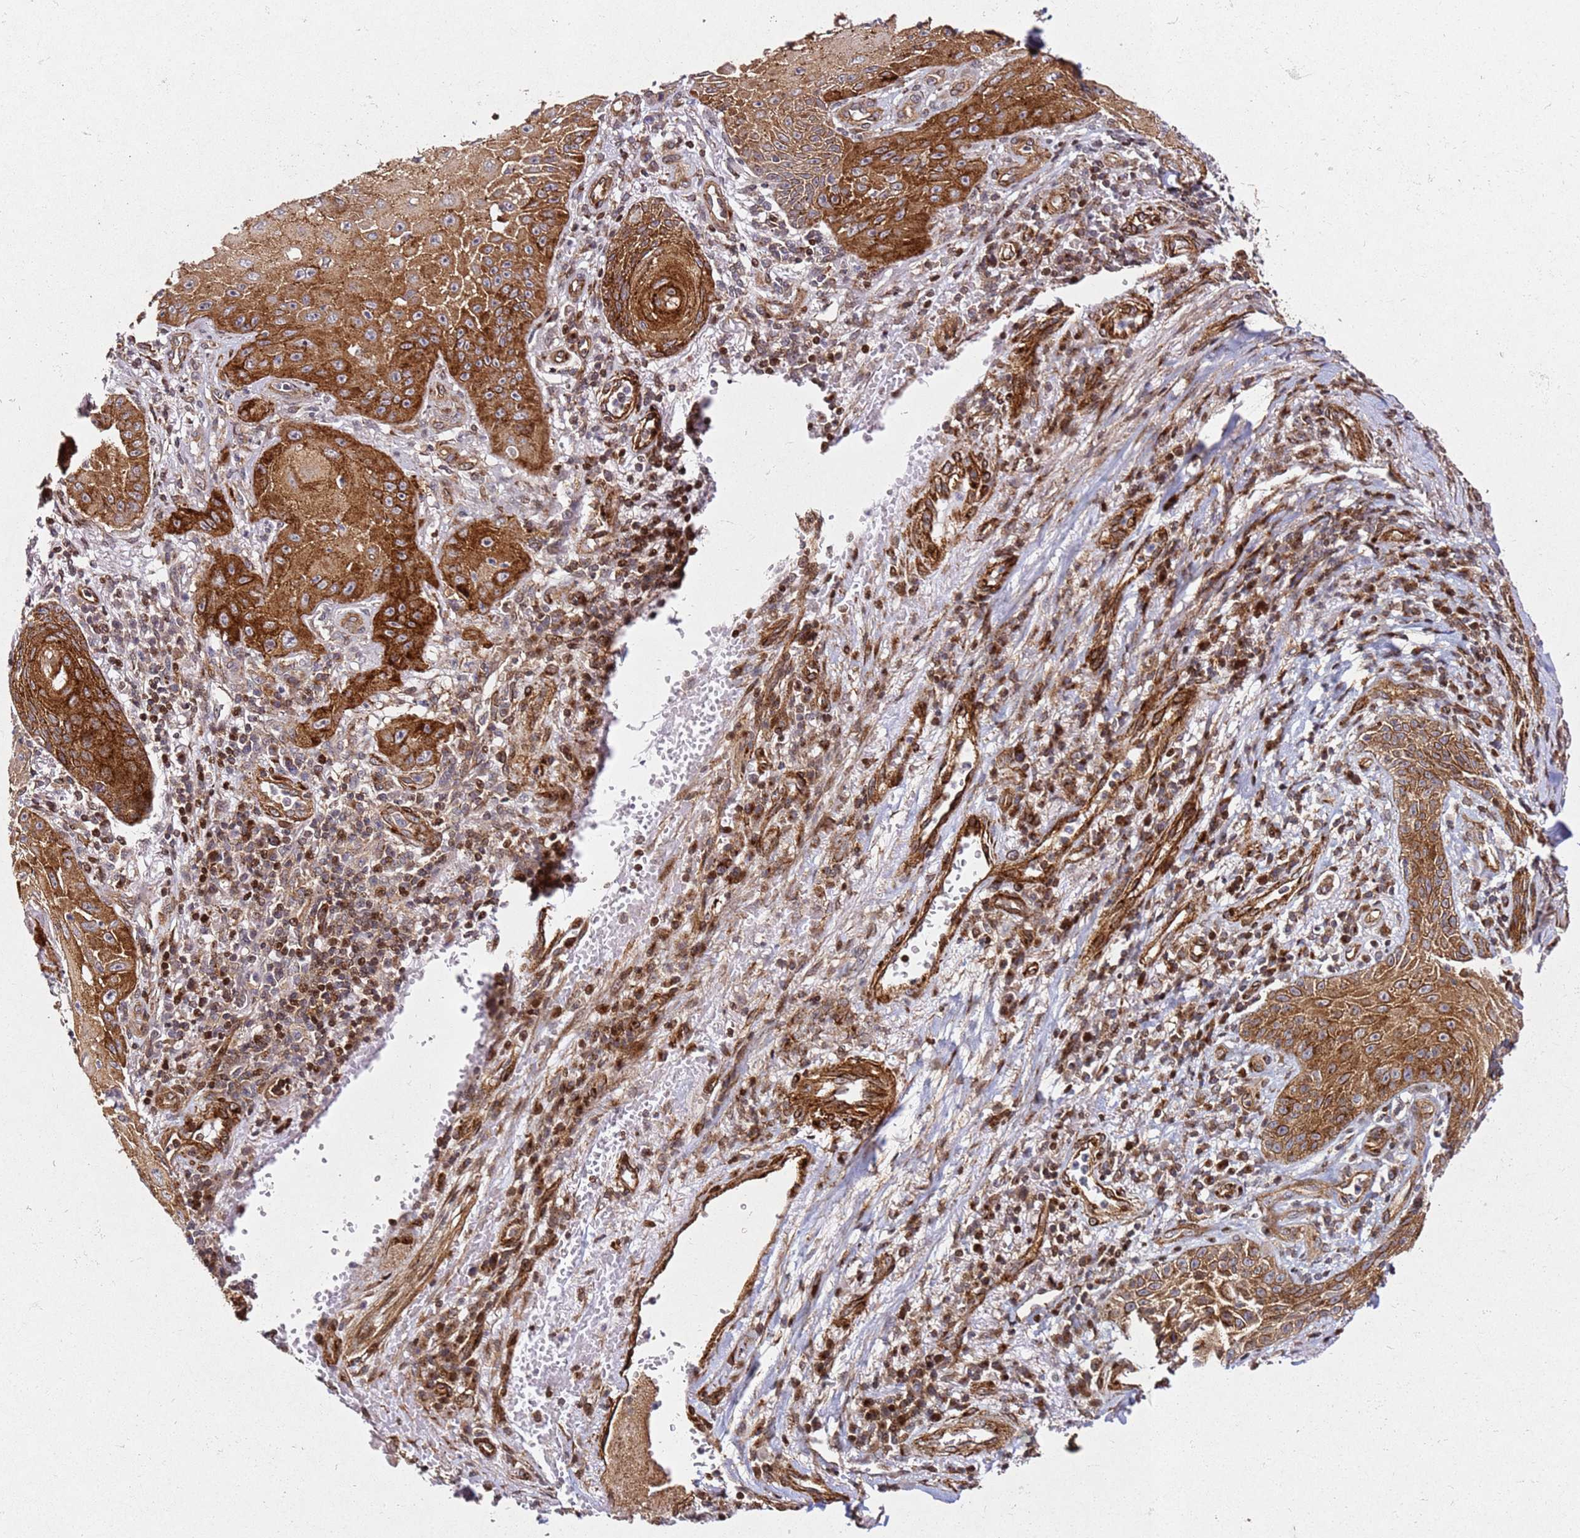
{"staining": {"intensity": "strong", "quantity": ">75%", "location": "cytoplasmic/membranous"}, "tissue": "skin cancer", "cell_type": "Tumor cells", "image_type": "cancer", "snomed": [{"axis": "morphology", "description": "Squamous cell carcinoma, NOS"}, {"axis": "topography", "description": "Skin"}], "caption": "Brown immunohistochemical staining in human skin cancer displays strong cytoplasmic/membranous staining in approximately >75% of tumor cells.", "gene": "ZNF296", "patient": {"sex": "male", "age": 70}}